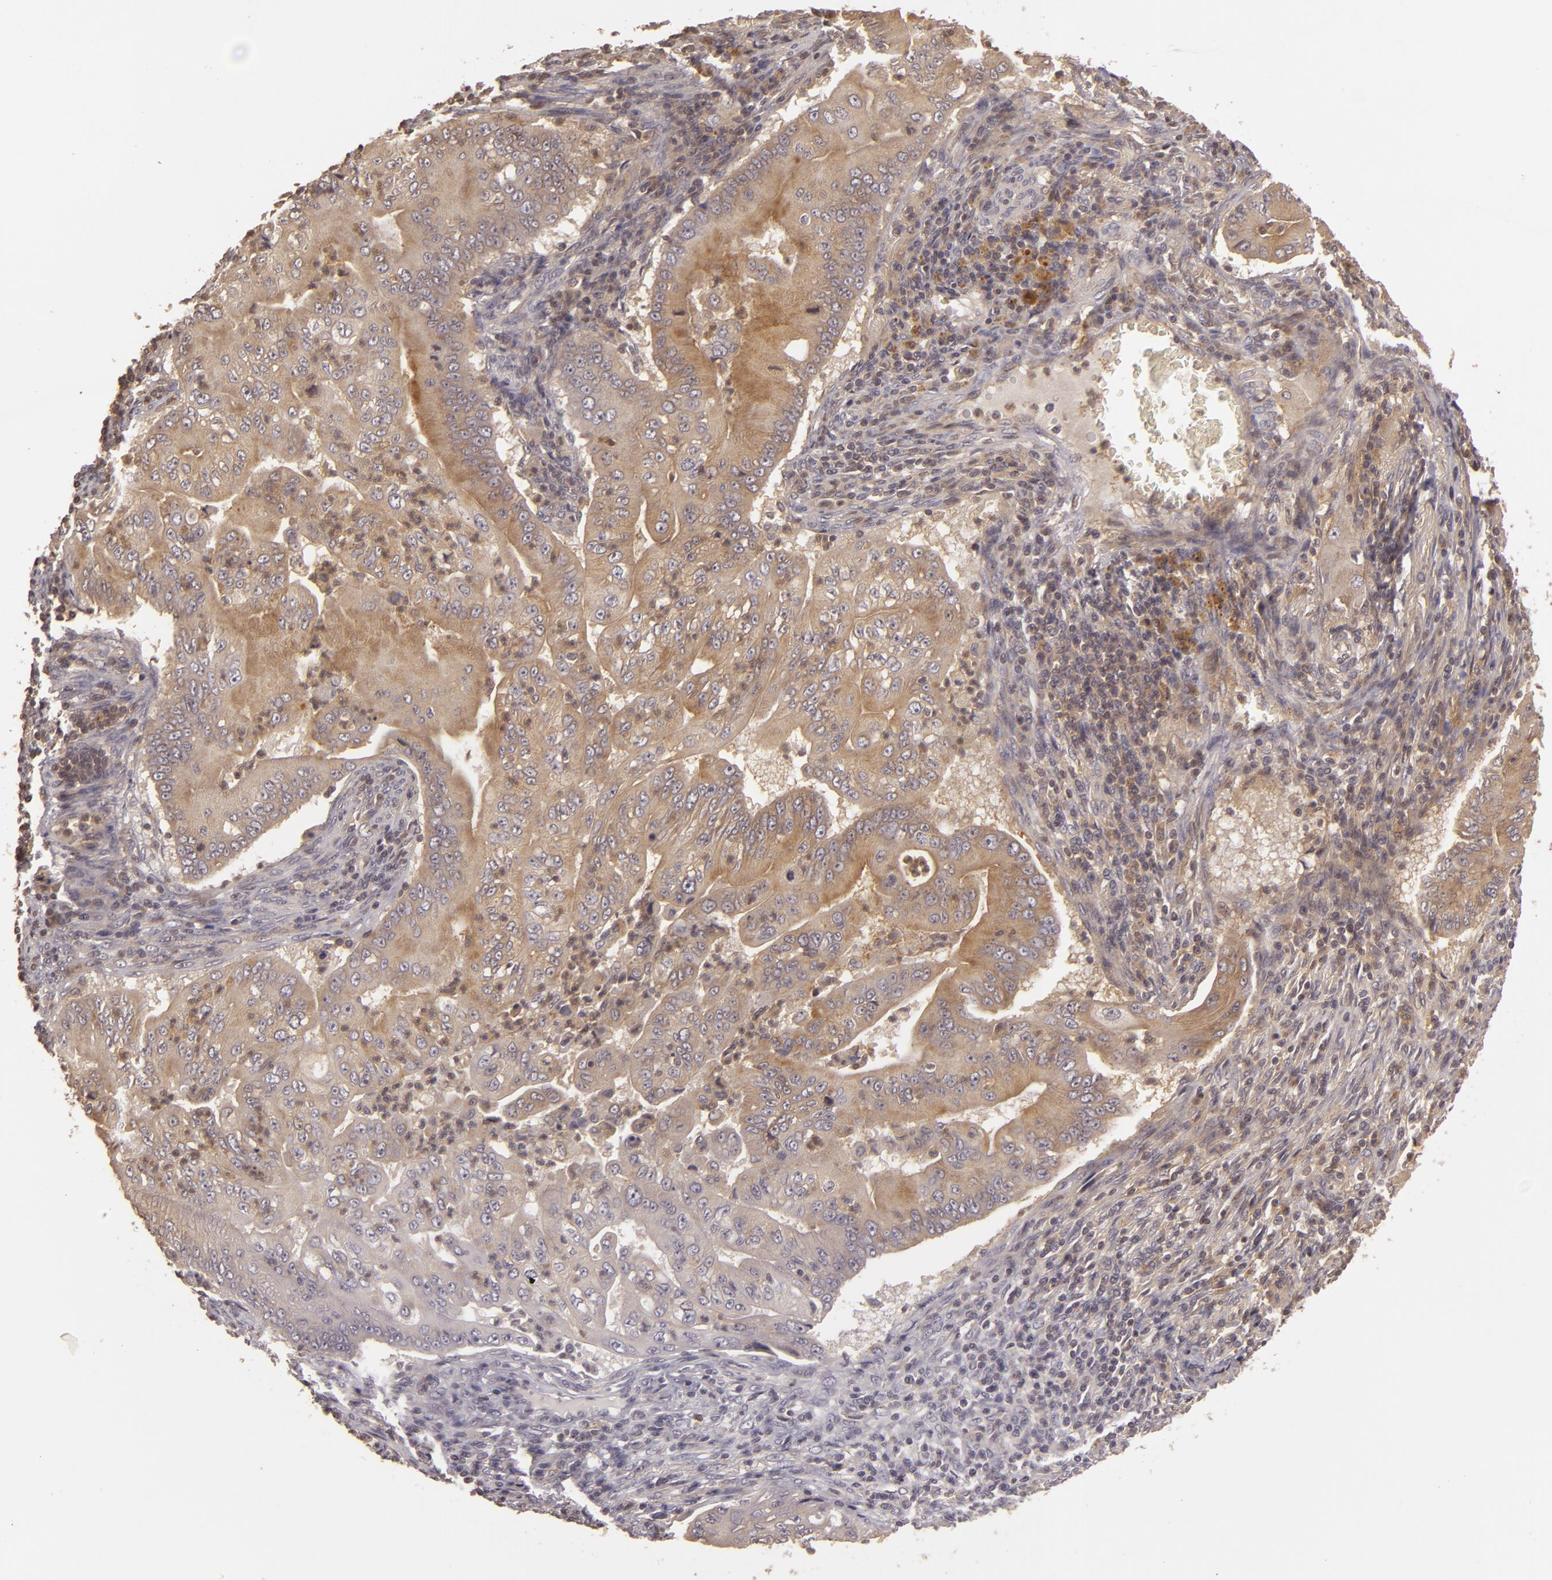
{"staining": {"intensity": "weak", "quantity": ">75%", "location": "cytoplasmic/membranous"}, "tissue": "pancreatic cancer", "cell_type": "Tumor cells", "image_type": "cancer", "snomed": [{"axis": "morphology", "description": "Adenocarcinoma, NOS"}, {"axis": "topography", "description": "Pancreas"}], "caption": "DAB (3,3'-diaminobenzidine) immunohistochemical staining of pancreatic cancer demonstrates weak cytoplasmic/membranous protein expression in about >75% of tumor cells.", "gene": "HRAS", "patient": {"sex": "male", "age": 62}}